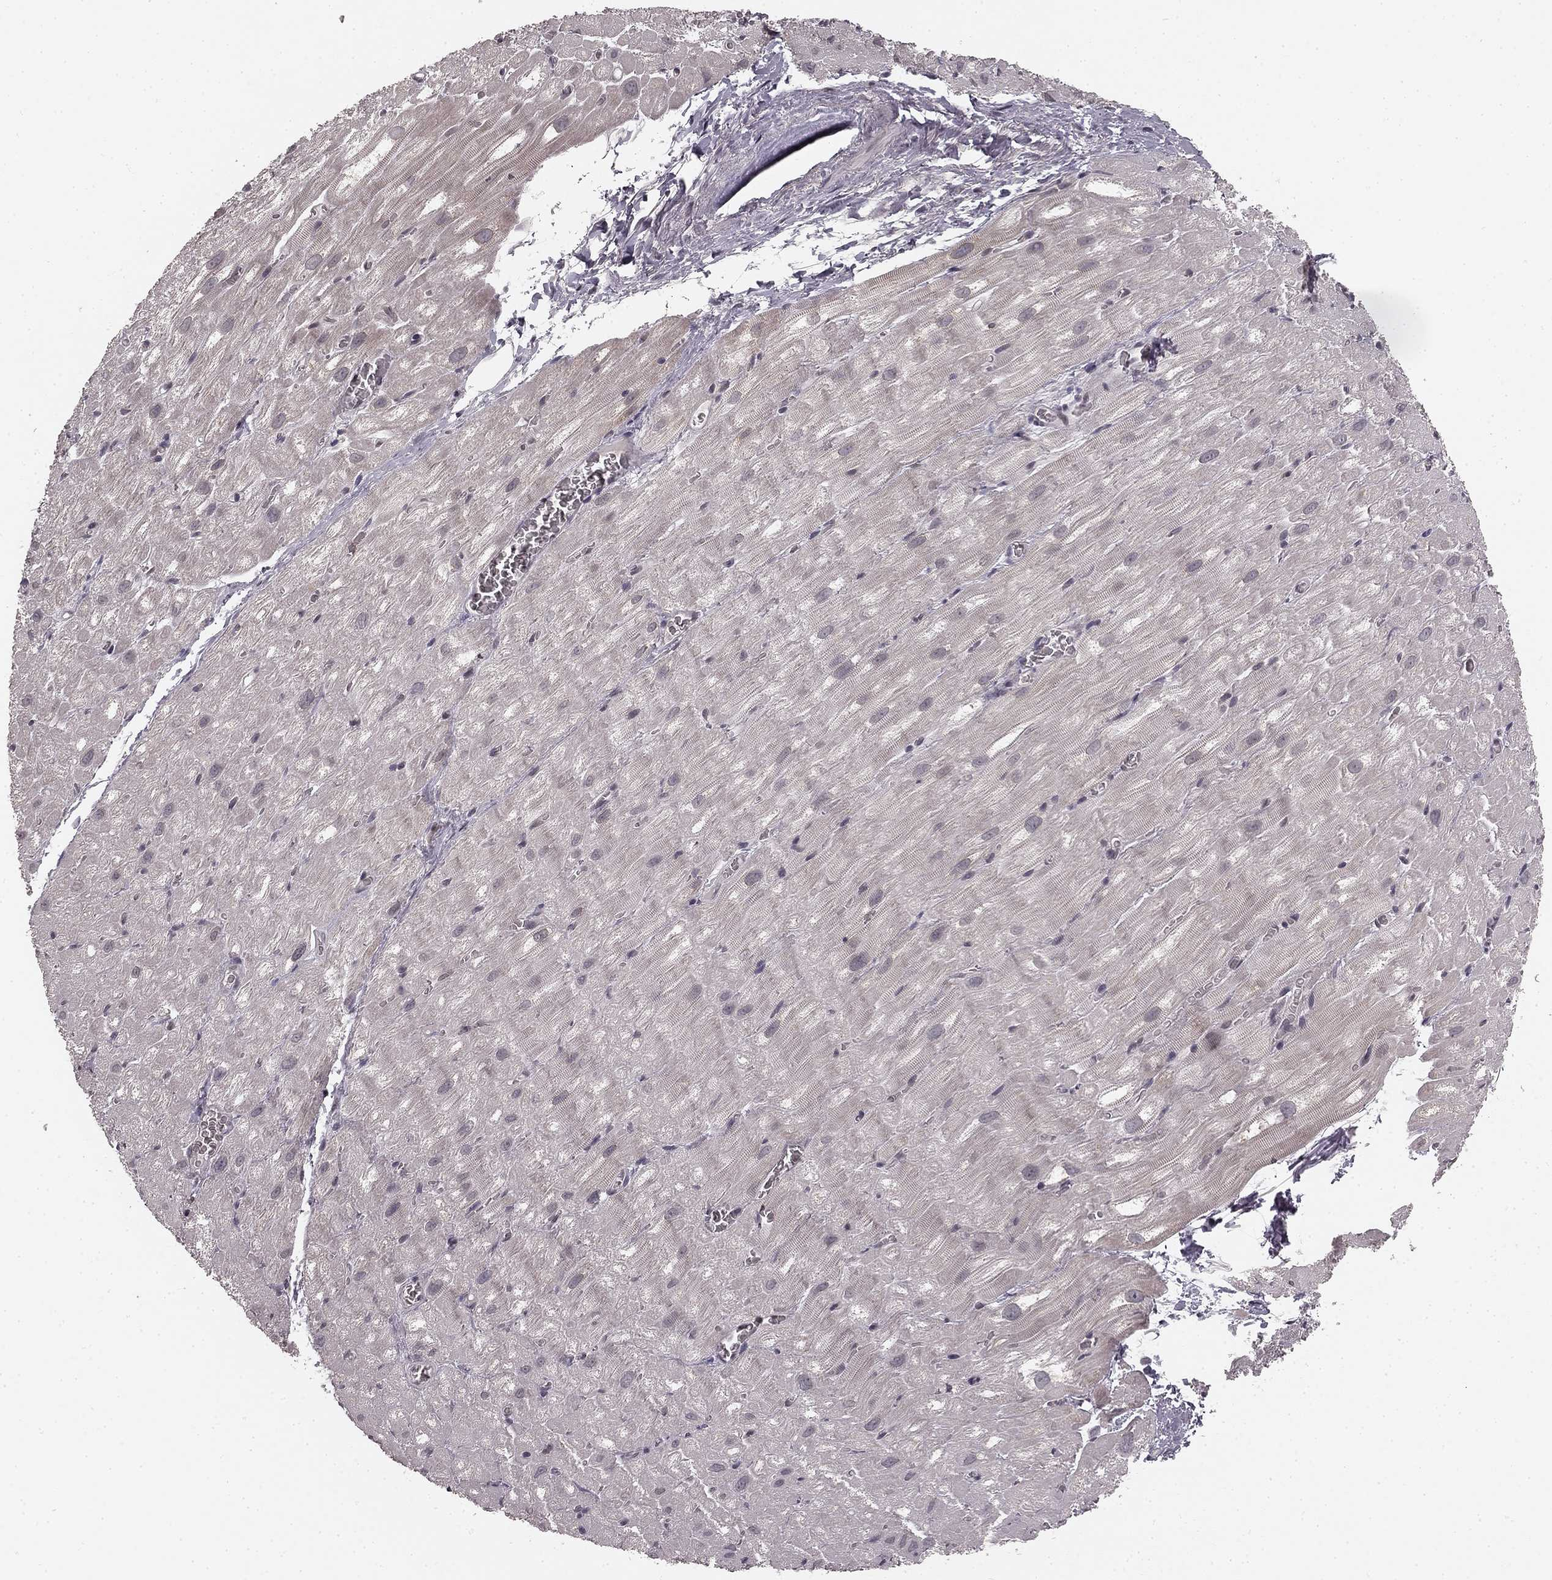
{"staining": {"intensity": "negative", "quantity": "none", "location": "none"}, "tissue": "heart muscle", "cell_type": "Cardiomyocytes", "image_type": "normal", "snomed": [{"axis": "morphology", "description": "Normal tissue, NOS"}, {"axis": "topography", "description": "Heart"}], "caption": "The IHC image has no significant expression in cardiomyocytes of heart muscle.", "gene": "HCN4", "patient": {"sex": "male", "age": 61}}